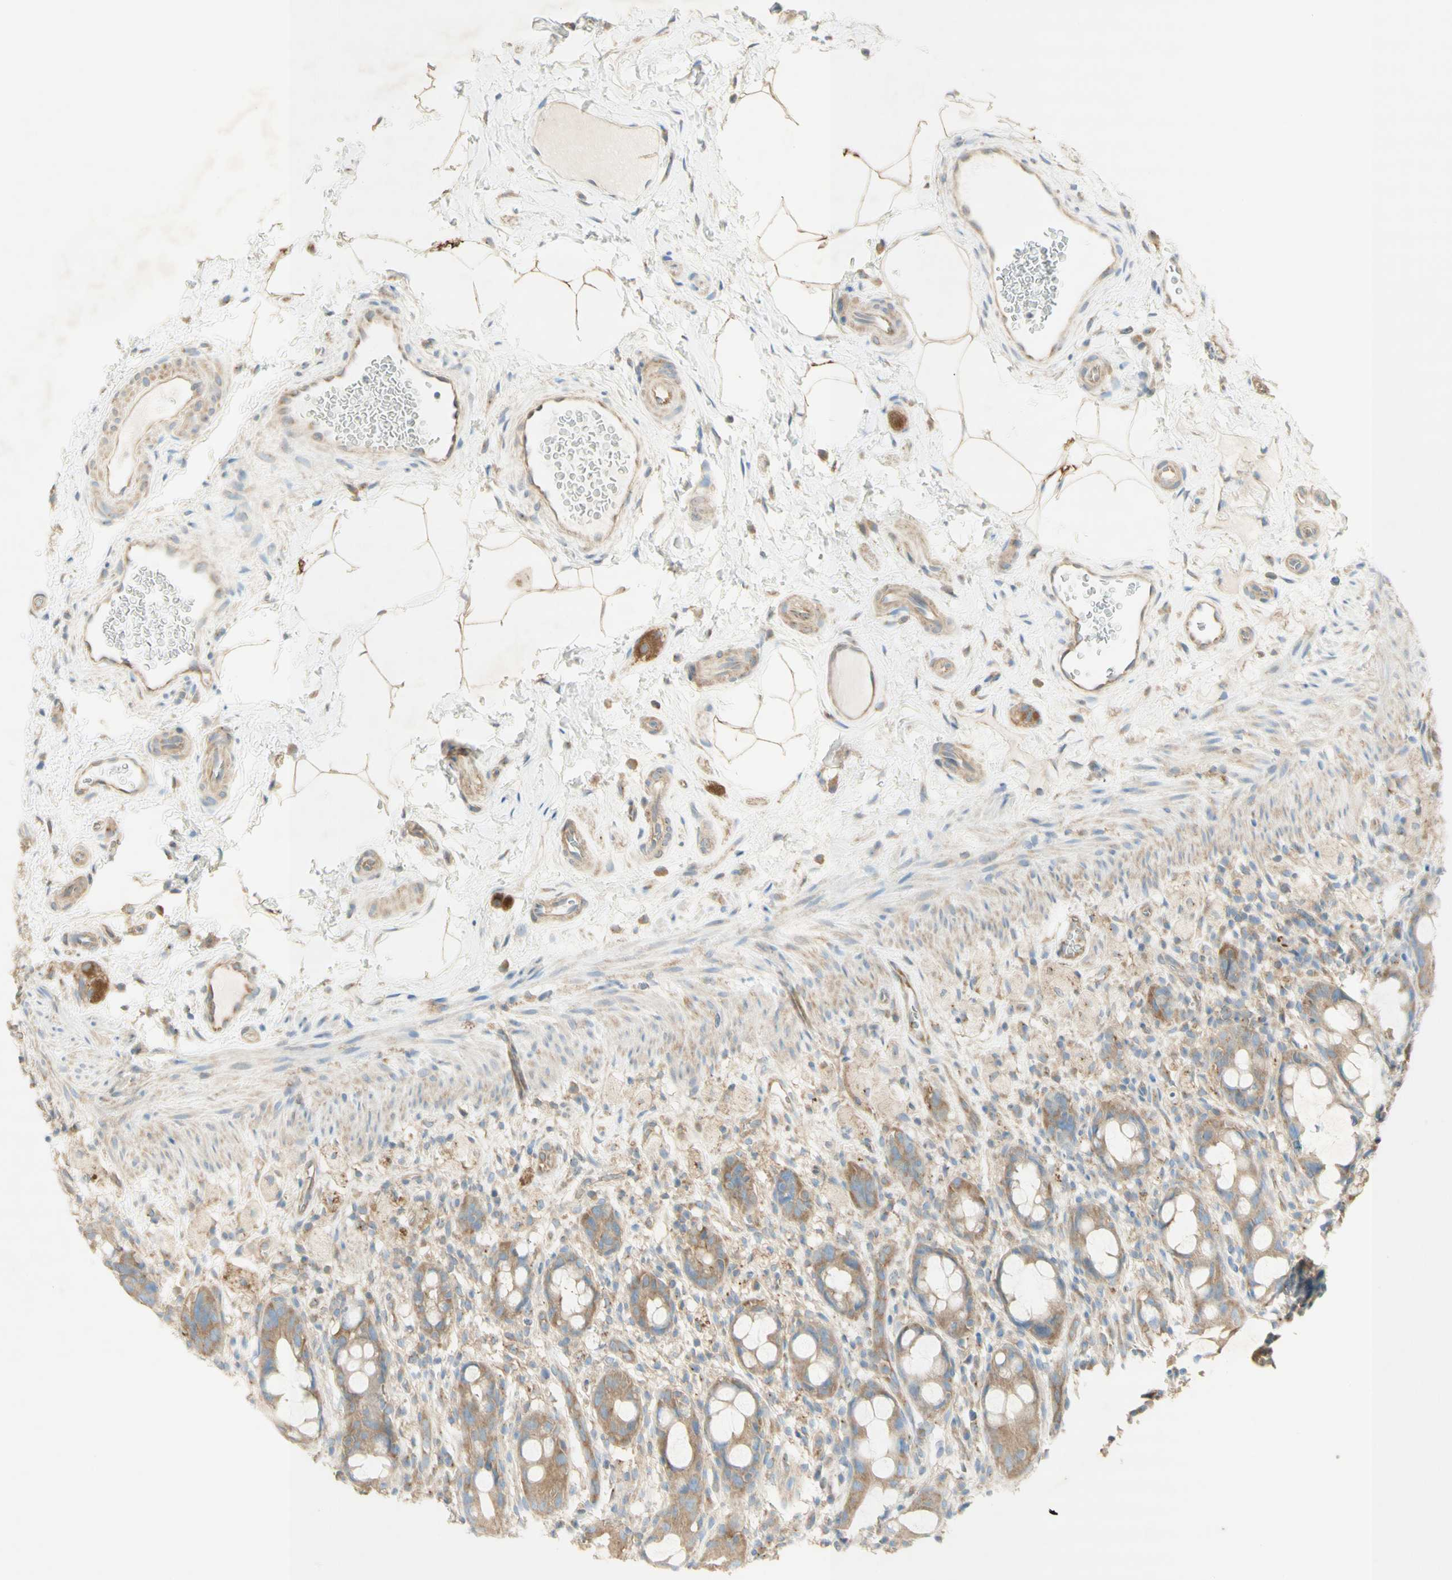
{"staining": {"intensity": "weak", "quantity": ">75%", "location": "cytoplasmic/membranous"}, "tissue": "rectum", "cell_type": "Glandular cells", "image_type": "normal", "snomed": [{"axis": "morphology", "description": "Normal tissue, NOS"}, {"axis": "topography", "description": "Rectum"}], "caption": "Immunohistochemical staining of benign rectum displays low levels of weak cytoplasmic/membranous expression in about >75% of glandular cells.", "gene": "DYNC1H1", "patient": {"sex": "male", "age": 44}}